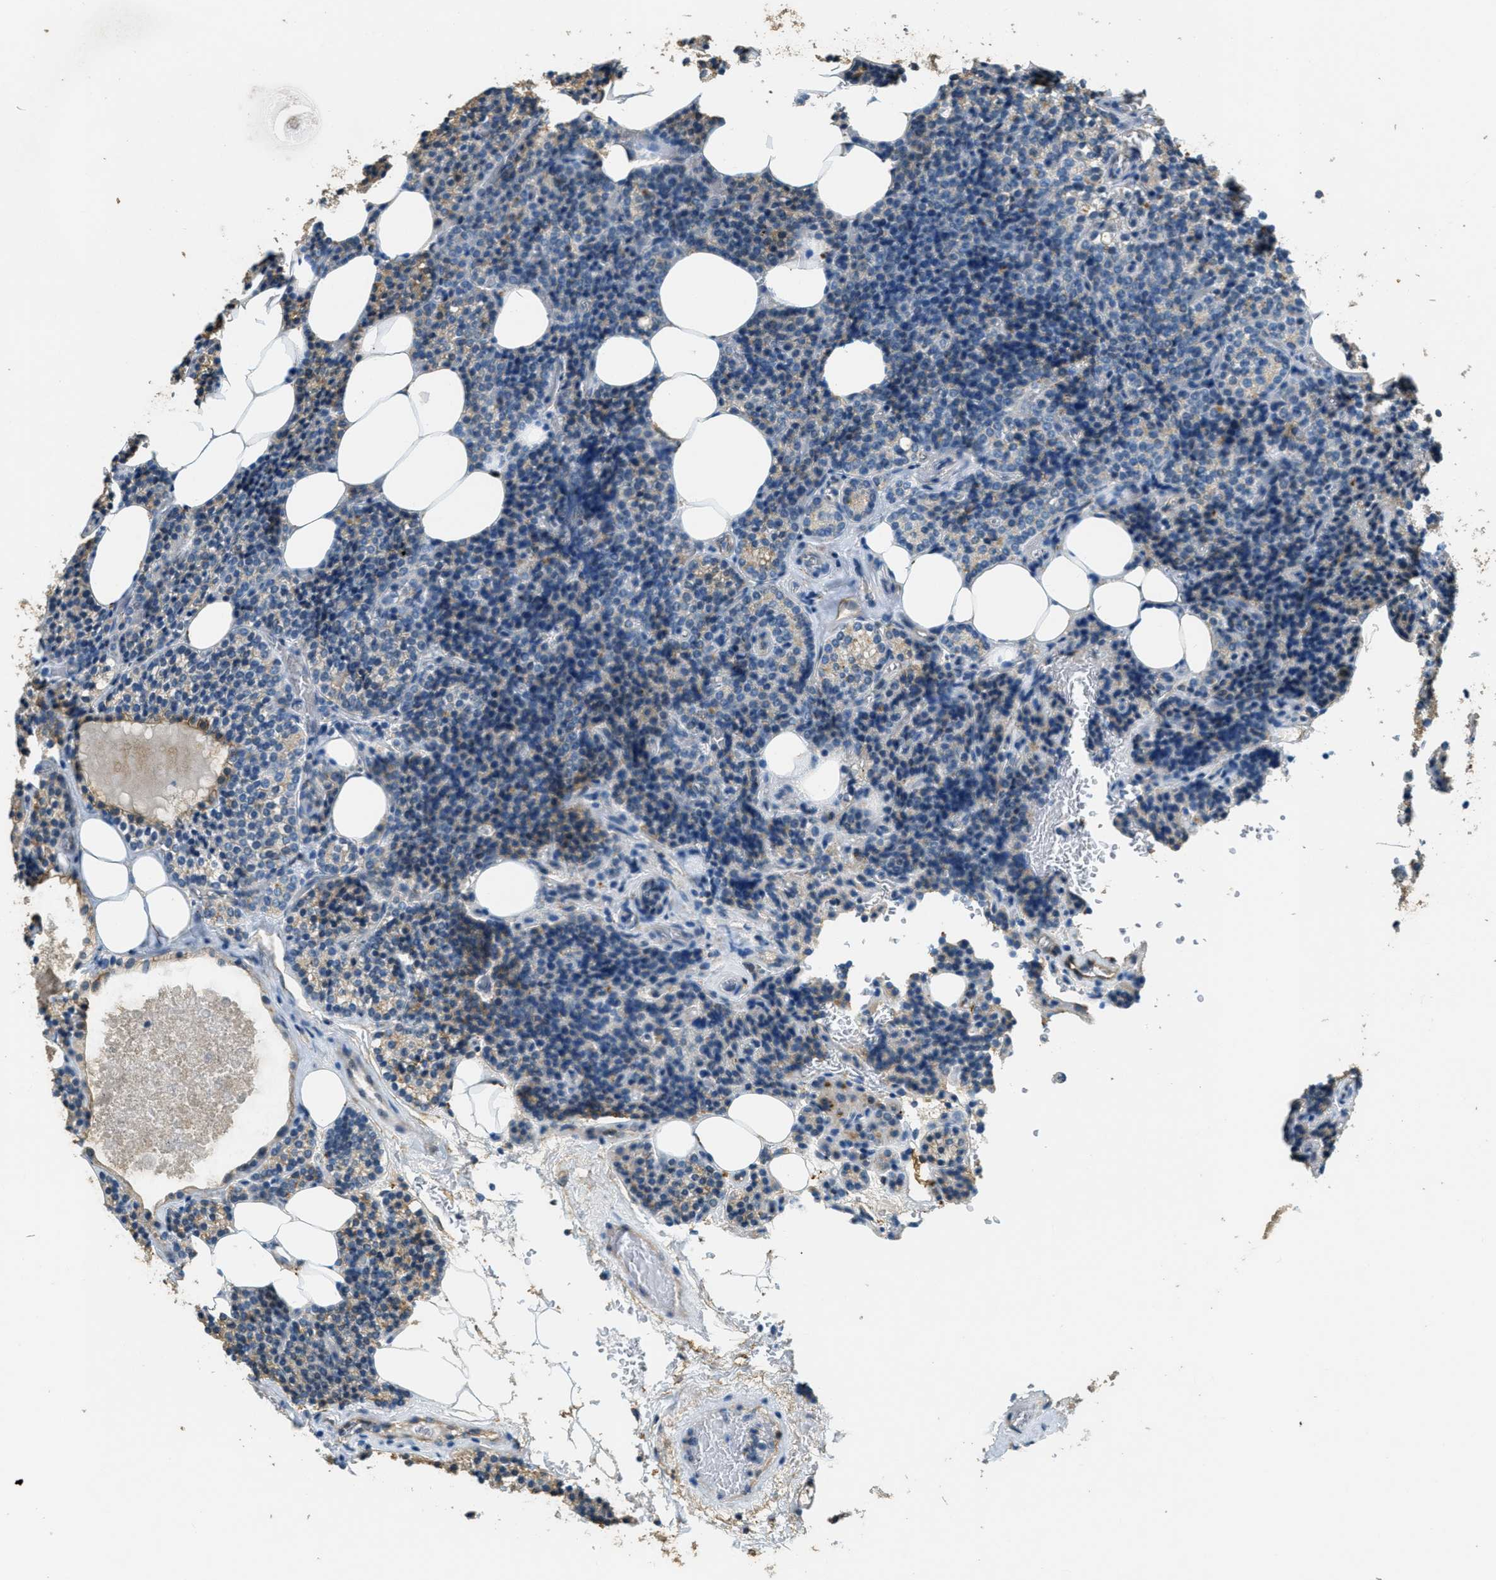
{"staining": {"intensity": "weak", "quantity": "<25%", "location": "cytoplasmic/membranous"}, "tissue": "parathyroid gland", "cell_type": "Glandular cells", "image_type": "normal", "snomed": [{"axis": "morphology", "description": "Normal tissue, NOS"}, {"axis": "morphology", "description": "Adenoma, NOS"}, {"axis": "topography", "description": "Parathyroid gland"}], "caption": "Micrograph shows no protein positivity in glandular cells of normal parathyroid gland.", "gene": "OSMR", "patient": {"sex": "female", "age": 54}}